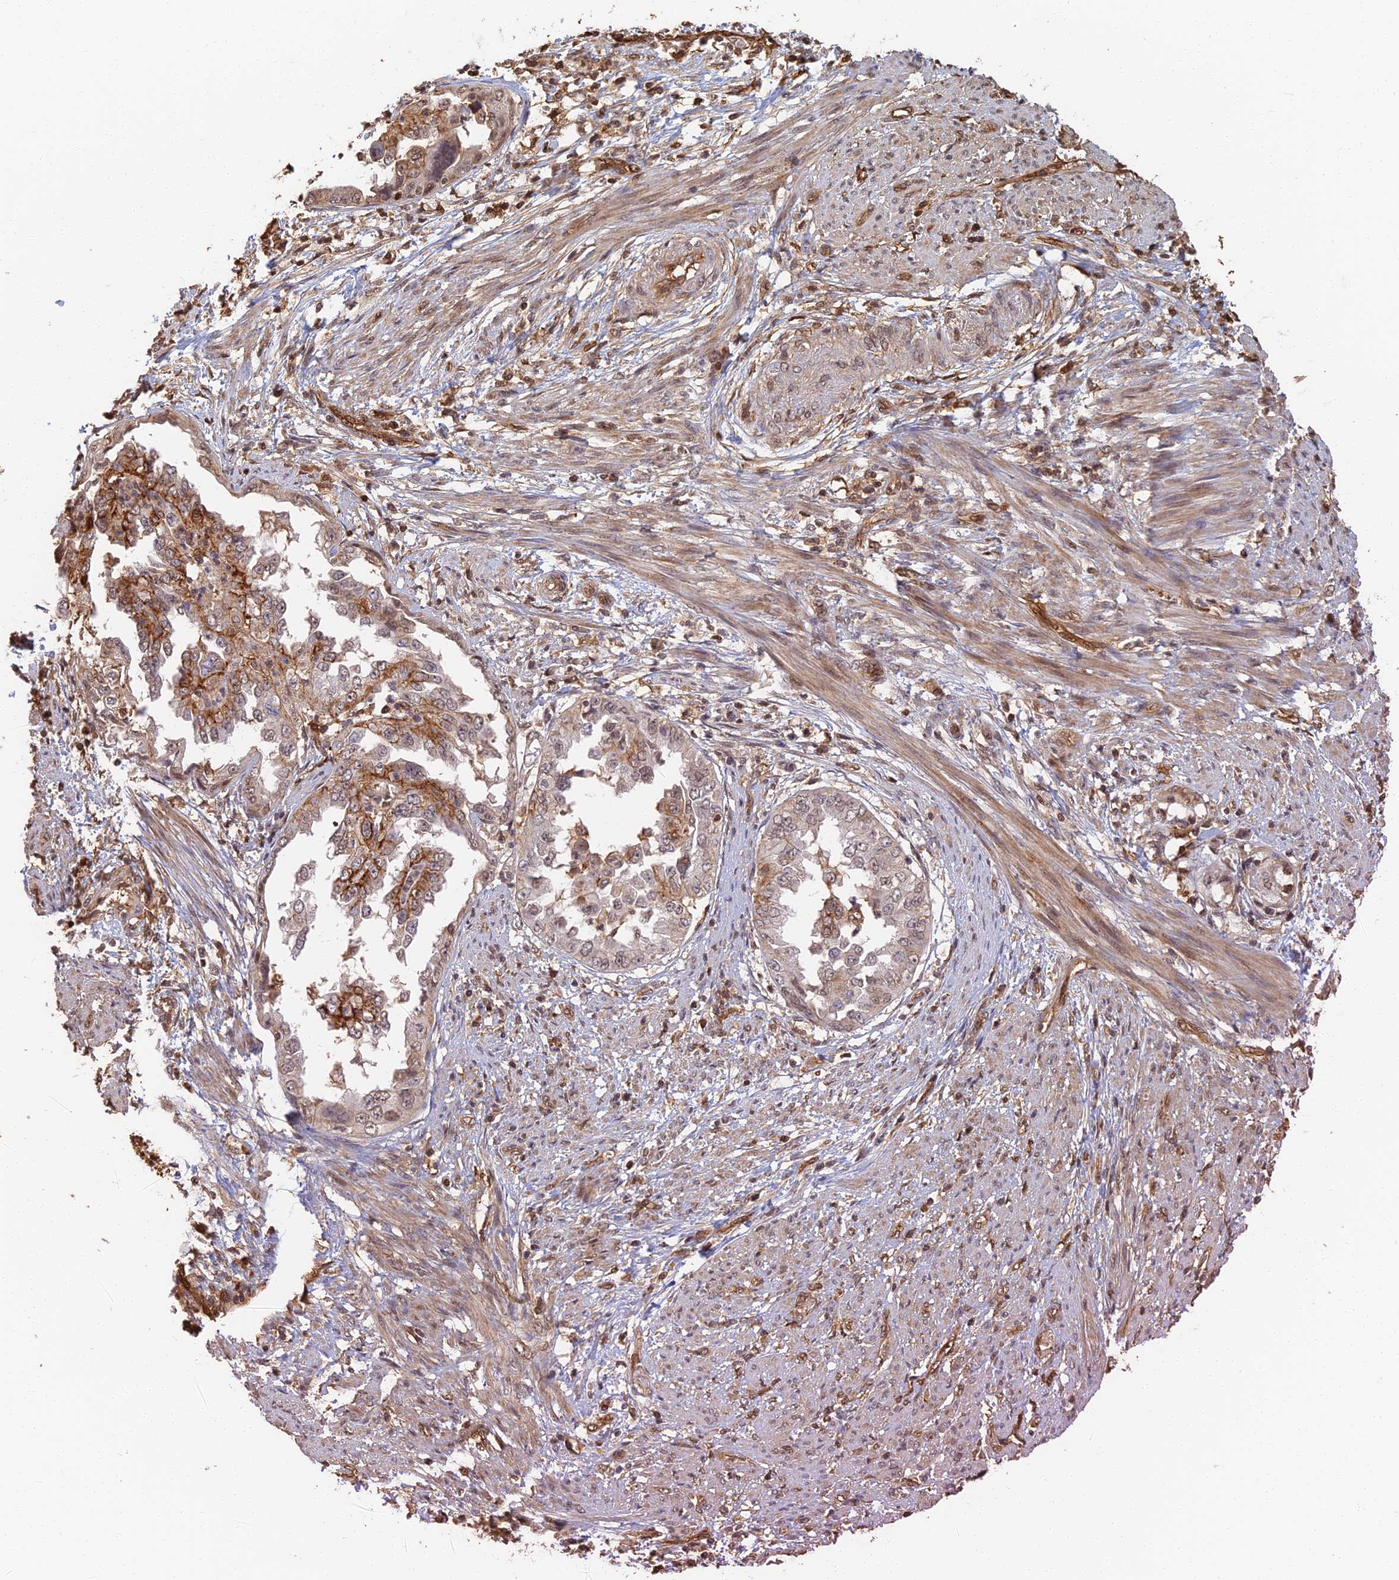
{"staining": {"intensity": "moderate", "quantity": "<25%", "location": "cytoplasmic/membranous"}, "tissue": "endometrial cancer", "cell_type": "Tumor cells", "image_type": "cancer", "snomed": [{"axis": "morphology", "description": "Adenocarcinoma, NOS"}, {"axis": "topography", "description": "Endometrium"}], "caption": "Tumor cells show low levels of moderate cytoplasmic/membranous positivity in approximately <25% of cells in human endometrial cancer.", "gene": "LRRN3", "patient": {"sex": "female", "age": 85}}